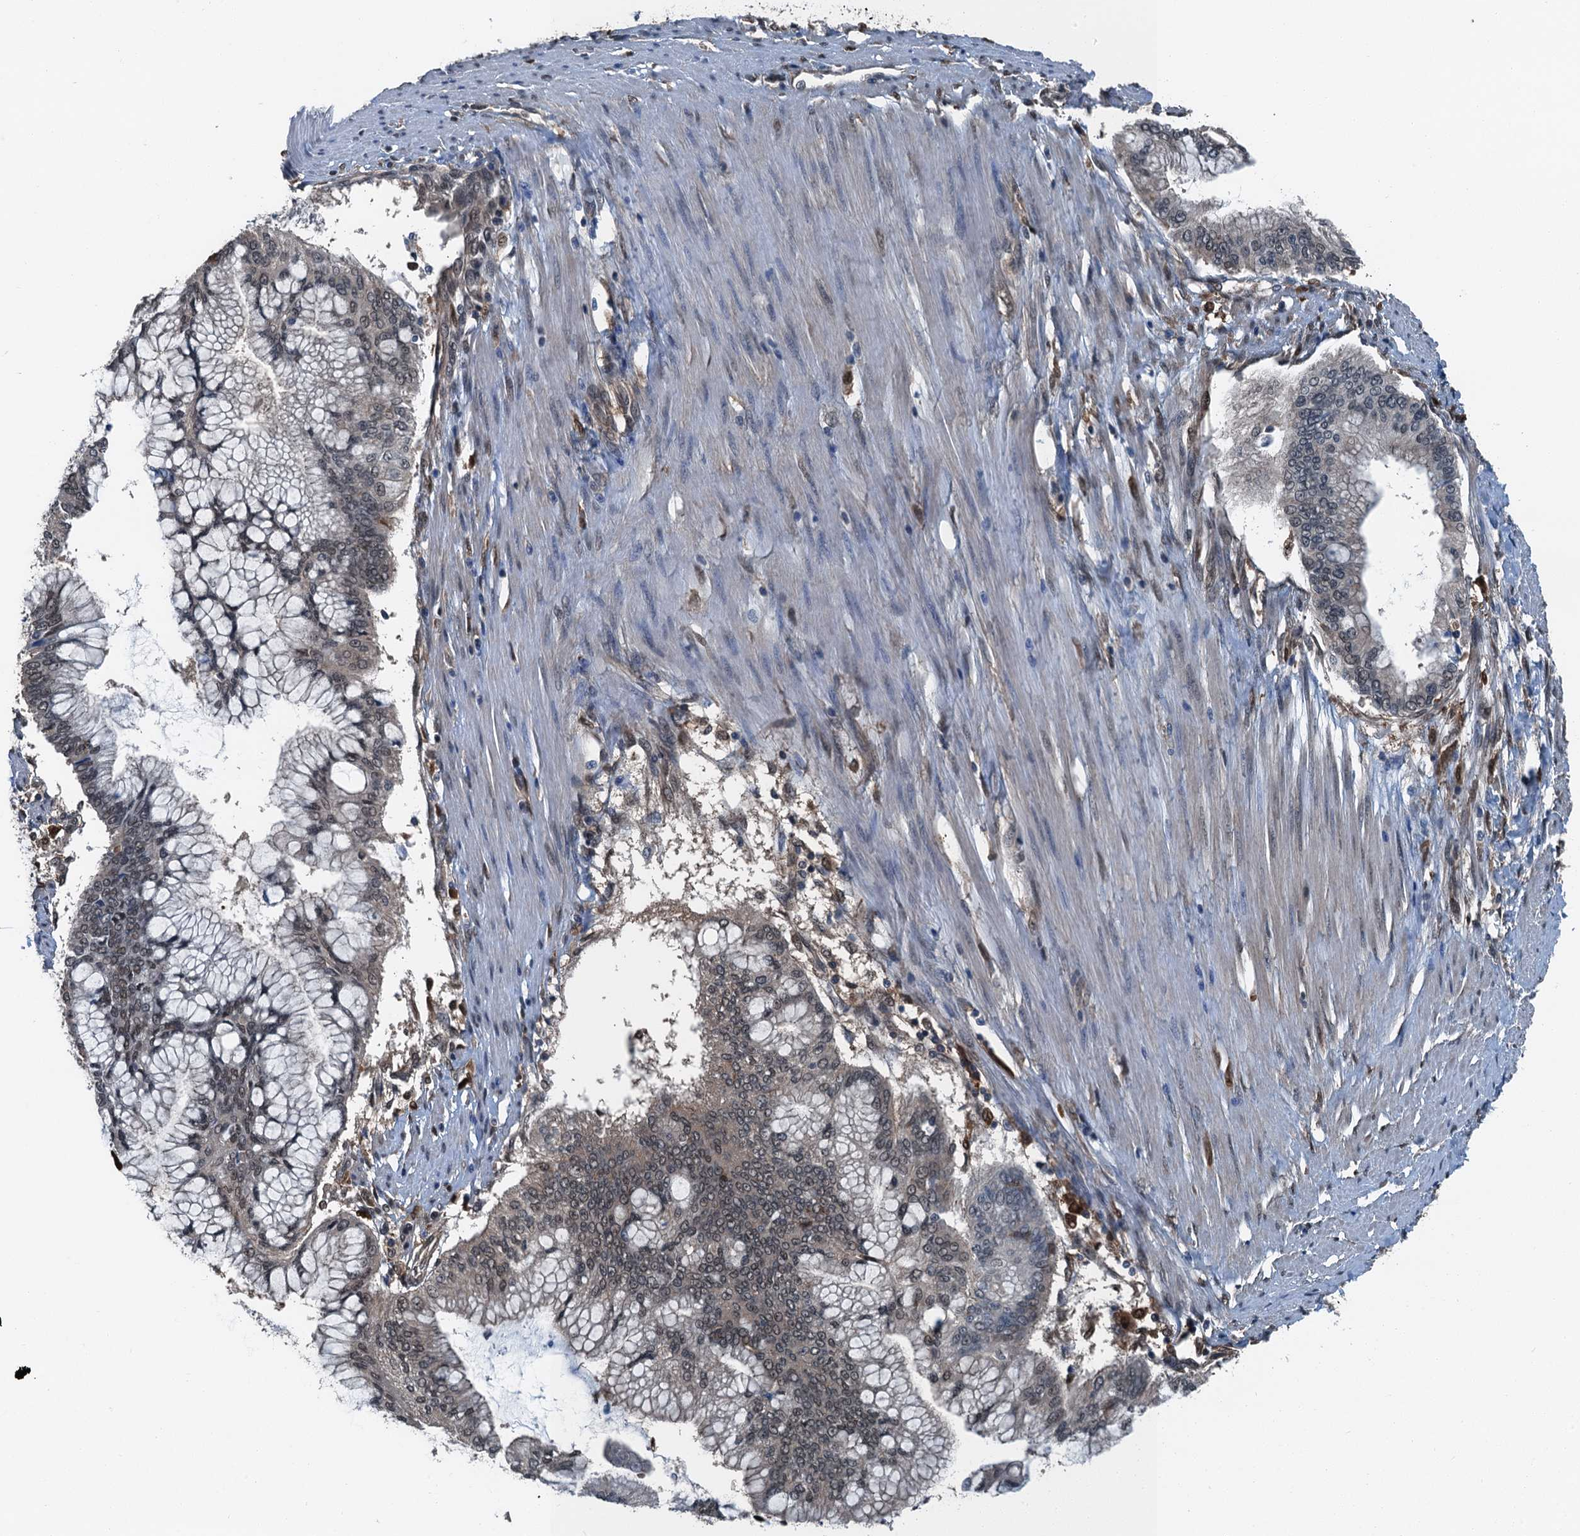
{"staining": {"intensity": "weak", "quantity": "<25%", "location": "nuclear"}, "tissue": "pancreatic cancer", "cell_type": "Tumor cells", "image_type": "cancer", "snomed": [{"axis": "morphology", "description": "Adenocarcinoma, NOS"}, {"axis": "topography", "description": "Pancreas"}], "caption": "Immunohistochemistry micrograph of human pancreatic adenocarcinoma stained for a protein (brown), which demonstrates no positivity in tumor cells.", "gene": "RNH1", "patient": {"sex": "male", "age": 46}}